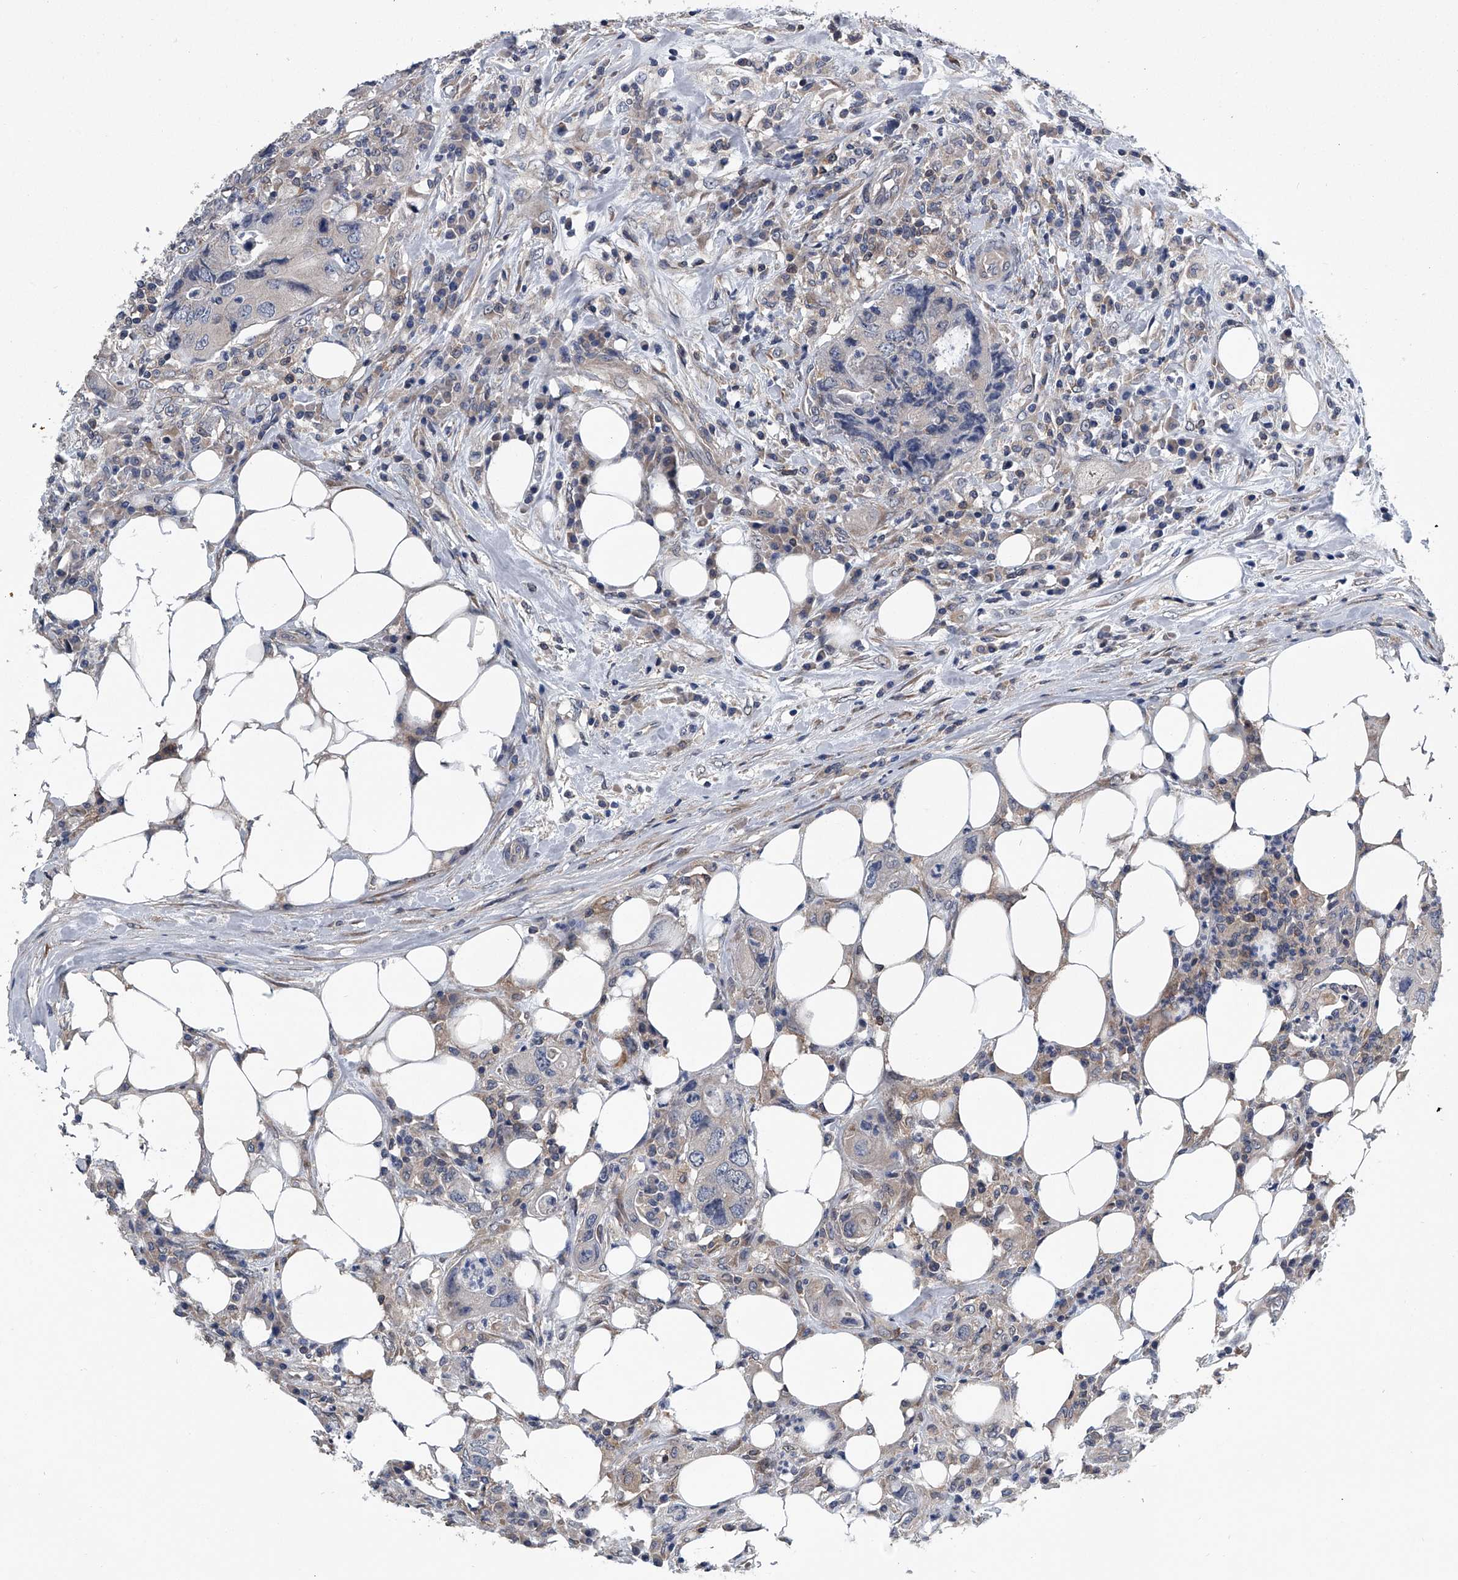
{"staining": {"intensity": "negative", "quantity": "none", "location": "none"}, "tissue": "colorectal cancer", "cell_type": "Tumor cells", "image_type": "cancer", "snomed": [{"axis": "morphology", "description": "Adenocarcinoma, NOS"}, {"axis": "topography", "description": "Colon"}], "caption": "Immunohistochemistry image of neoplastic tissue: adenocarcinoma (colorectal) stained with DAB (3,3'-diaminobenzidine) demonstrates no significant protein positivity in tumor cells.", "gene": "PPP2R5D", "patient": {"sex": "male", "age": 71}}